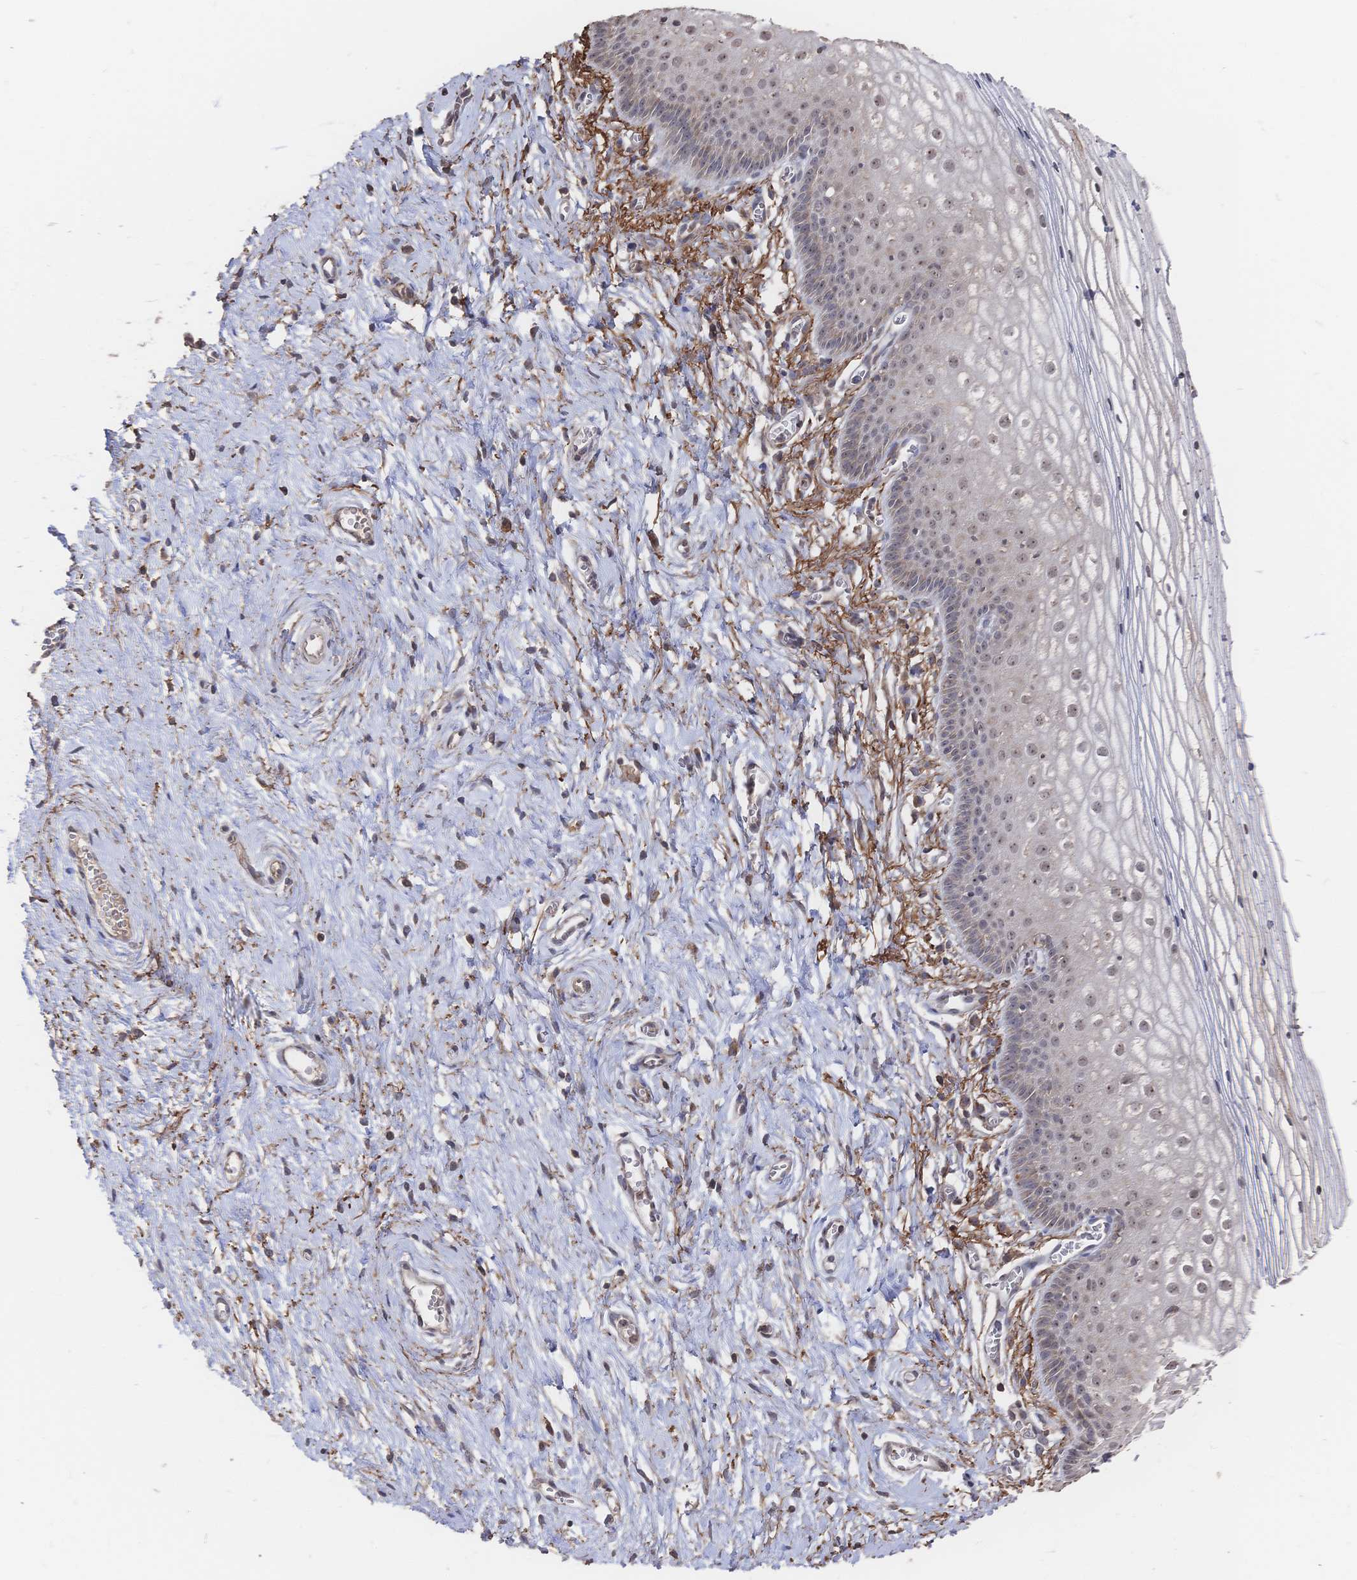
{"staining": {"intensity": "weak", "quantity": "25%-75%", "location": "nuclear"}, "tissue": "vagina", "cell_type": "Squamous epithelial cells", "image_type": "normal", "snomed": [{"axis": "morphology", "description": "Normal tissue, NOS"}, {"axis": "topography", "description": "Vagina"}], "caption": "Immunohistochemistry (DAB (3,3'-diaminobenzidine)) staining of unremarkable human vagina reveals weak nuclear protein staining in approximately 25%-75% of squamous epithelial cells. (DAB IHC, brown staining for protein, blue staining for nuclei).", "gene": "DNAJA4", "patient": {"sex": "female", "age": 56}}